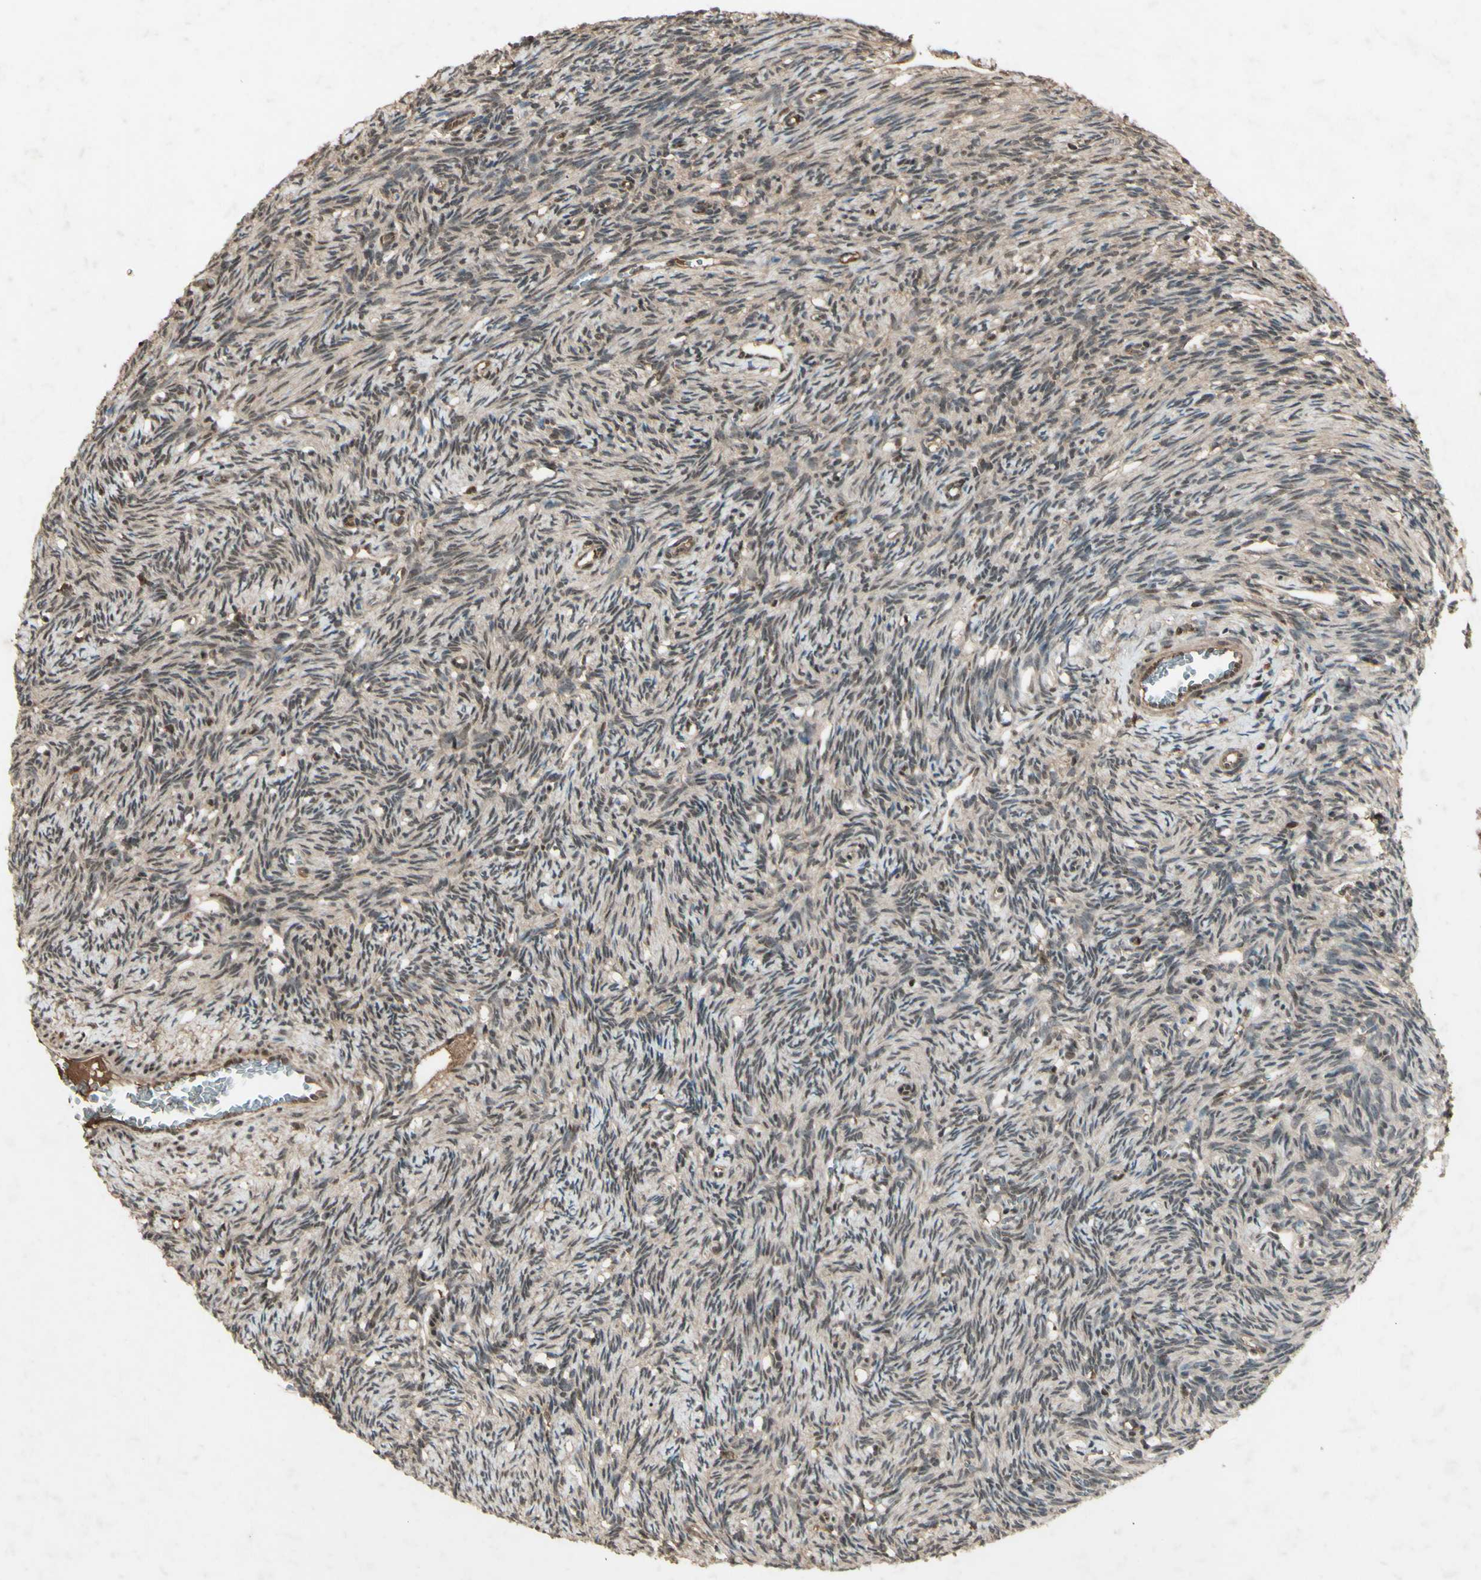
{"staining": {"intensity": "weak", "quantity": "25%-75%", "location": "nuclear"}, "tissue": "ovary", "cell_type": "Ovarian stroma cells", "image_type": "normal", "snomed": [{"axis": "morphology", "description": "Normal tissue, NOS"}, {"axis": "topography", "description": "Ovary"}], "caption": "About 25%-75% of ovarian stroma cells in benign ovary exhibit weak nuclear protein expression as visualized by brown immunohistochemical staining.", "gene": "SNW1", "patient": {"sex": "female", "age": 33}}